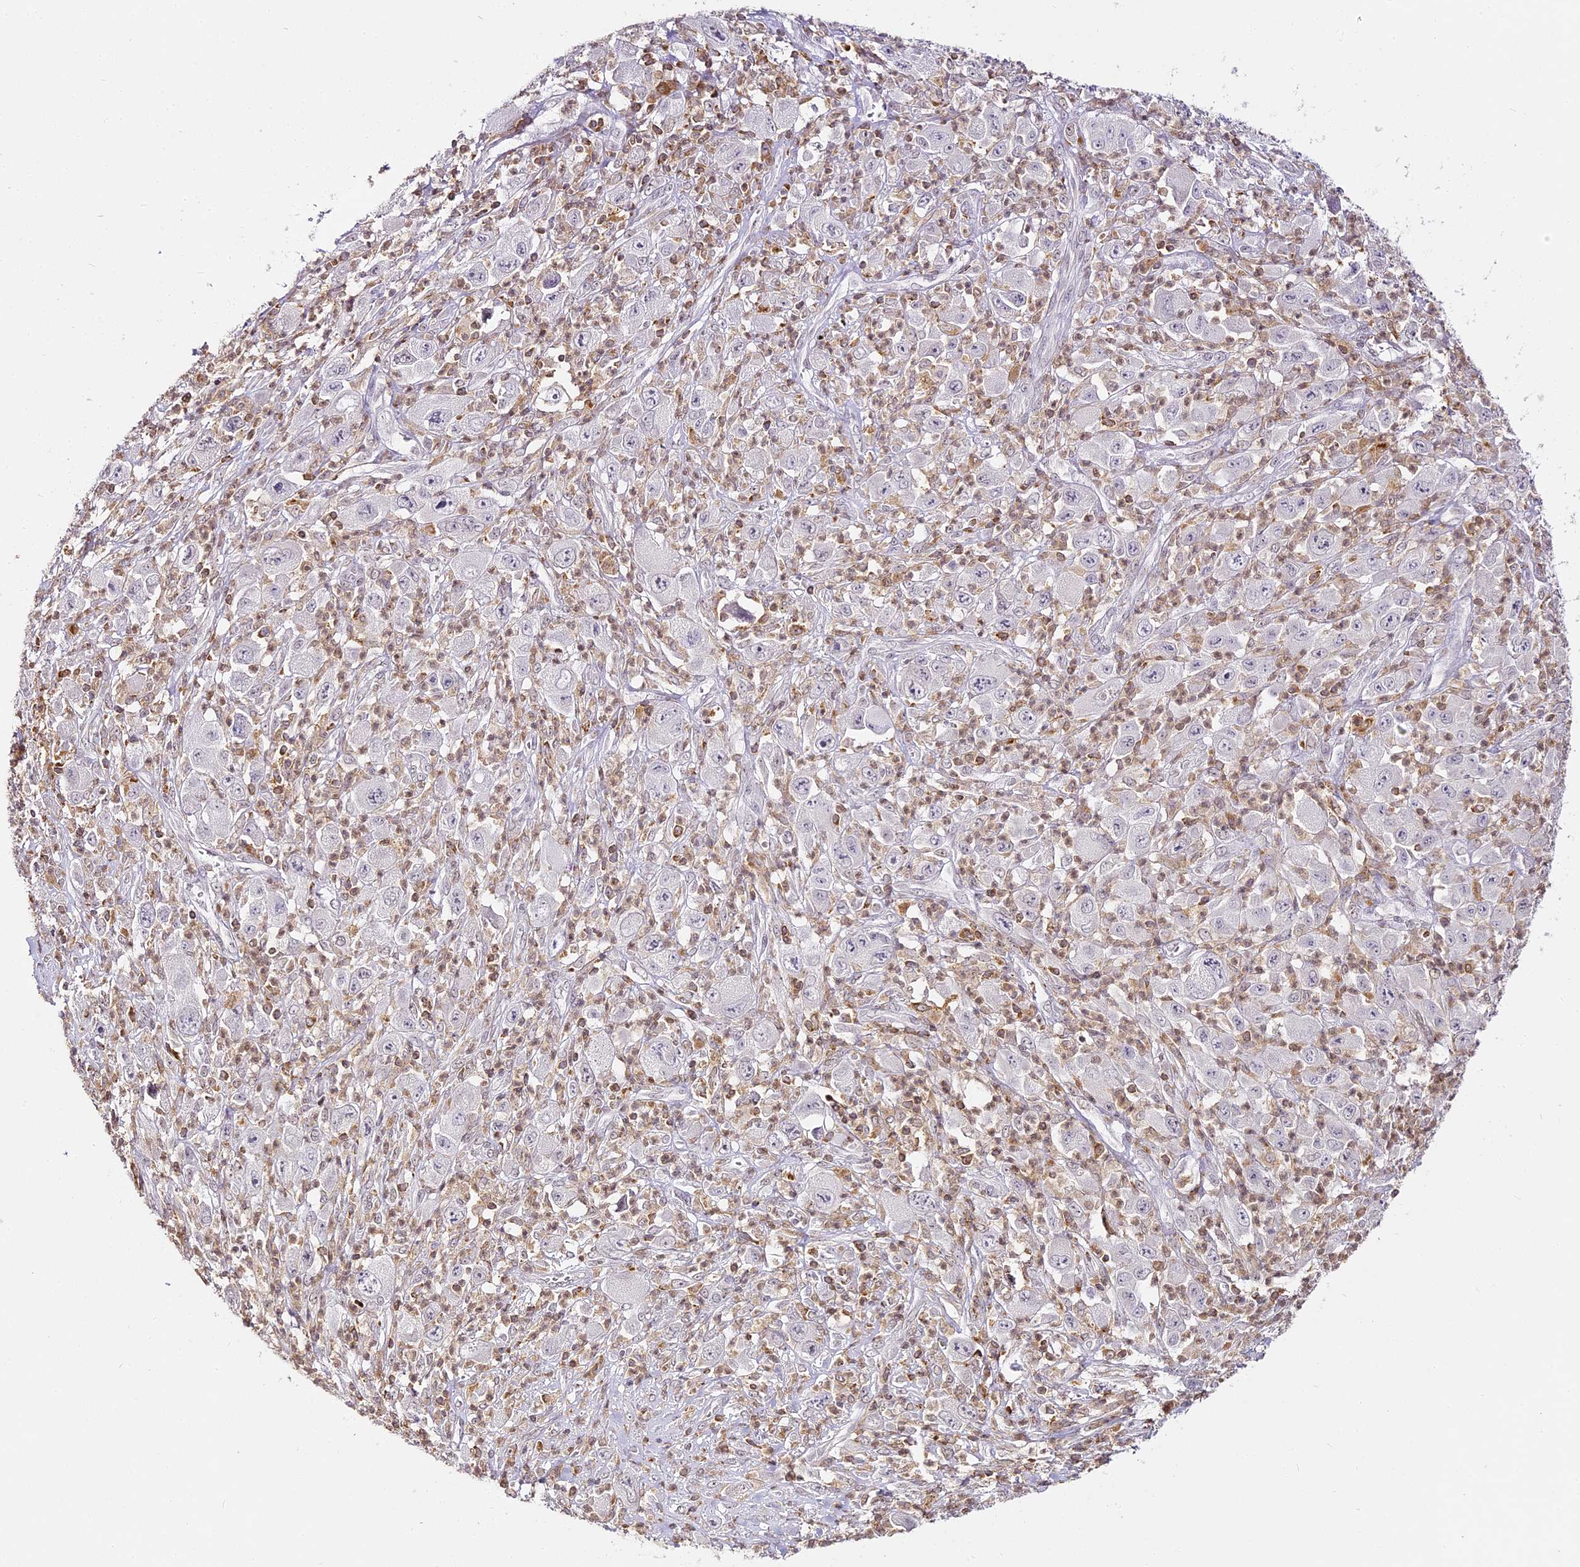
{"staining": {"intensity": "moderate", "quantity": "<25%", "location": "cytoplasmic/membranous"}, "tissue": "melanoma", "cell_type": "Tumor cells", "image_type": "cancer", "snomed": [{"axis": "morphology", "description": "Malignant melanoma, Metastatic site"}, {"axis": "topography", "description": "Skin"}], "caption": "Immunohistochemical staining of malignant melanoma (metastatic site) reveals low levels of moderate cytoplasmic/membranous protein positivity in about <25% of tumor cells.", "gene": "DOCK2", "patient": {"sex": "female", "age": 56}}